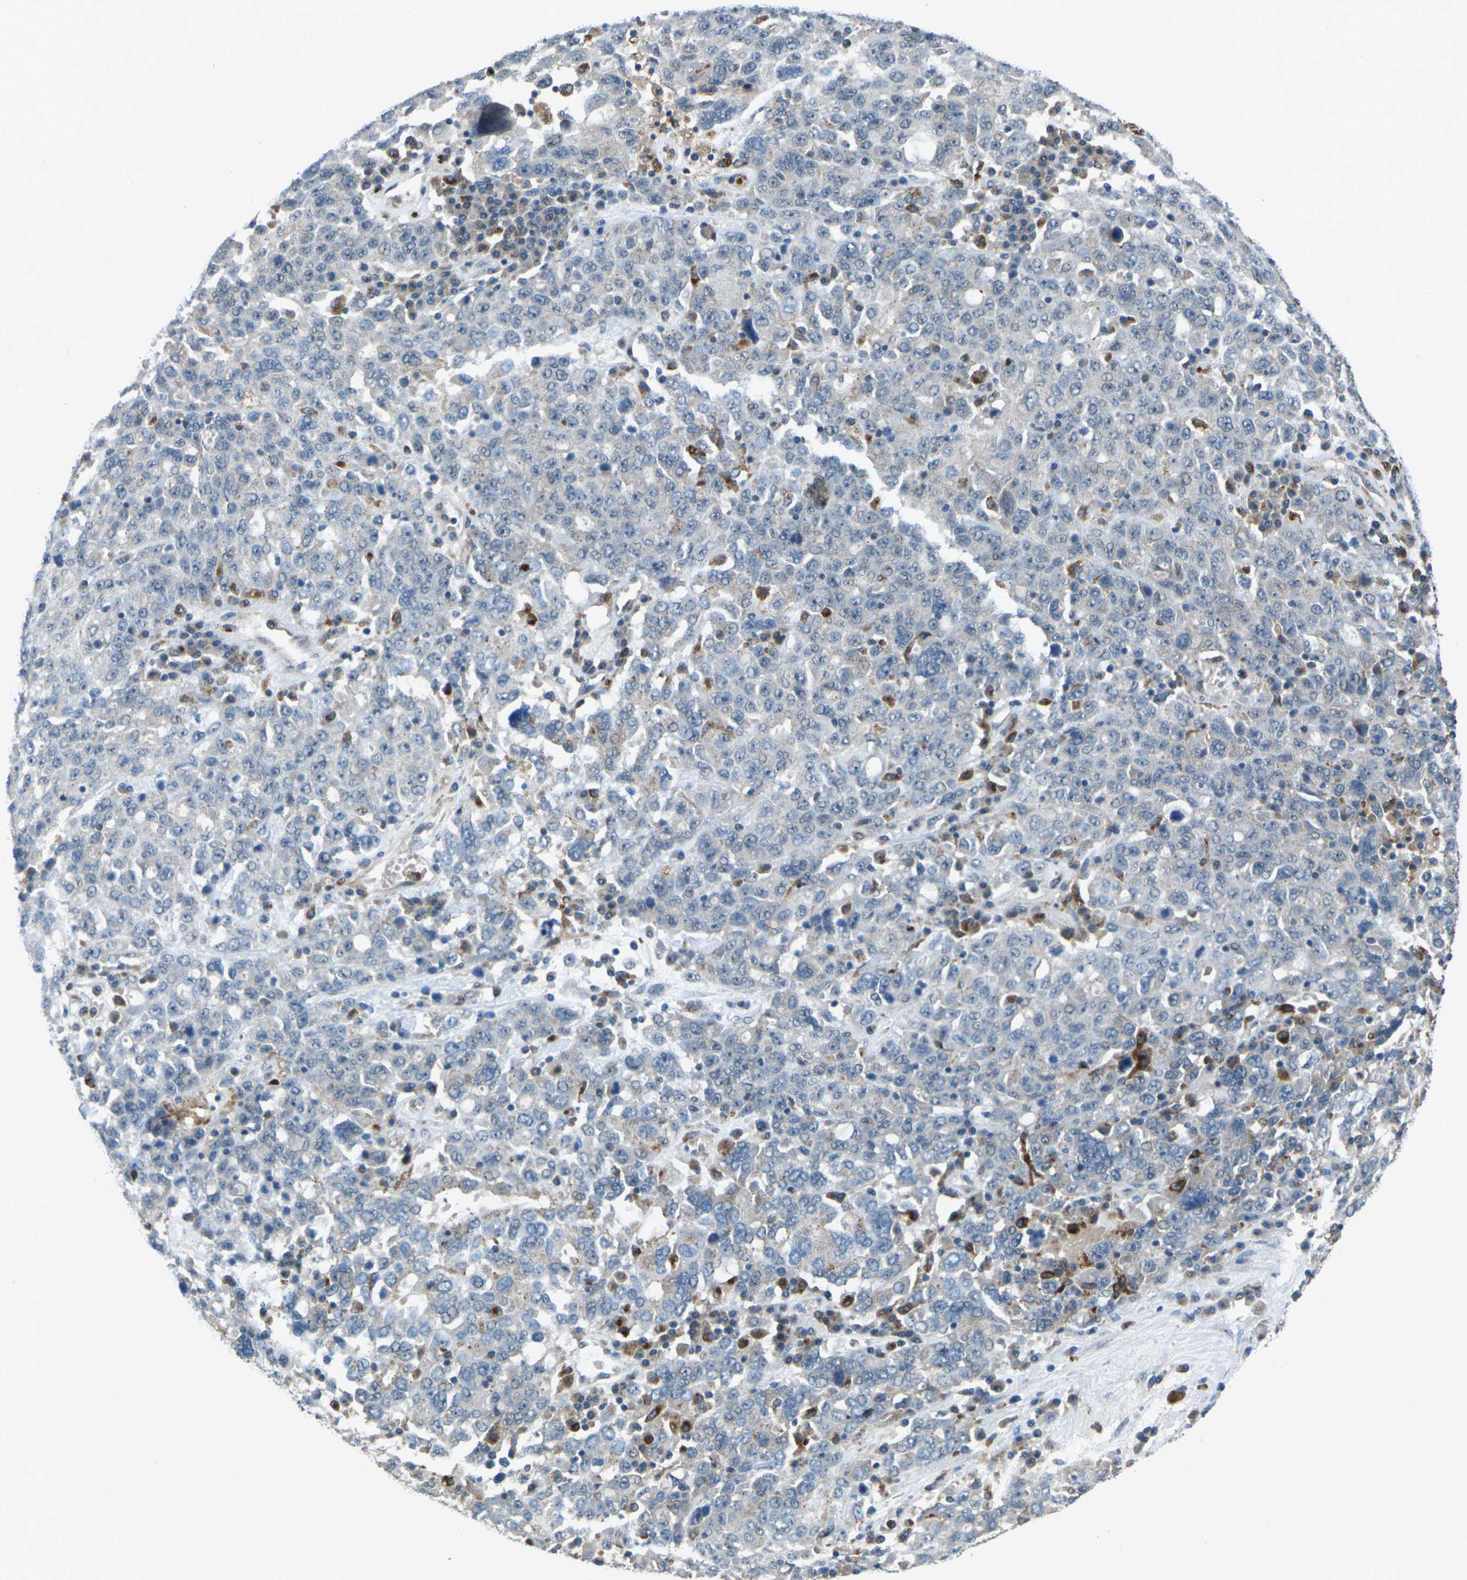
{"staining": {"intensity": "negative", "quantity": "none", "location": "none"}, "tissue": "ovarian cancer", "cell_type": "Tumor cells", "image_type": "cancer", "snomed": [{"axis": "morphology", "description": "Carcinoma, endometroid"}, {"axis": "topography", "description": "Ovary"}], "caption": "Ovarian cancer stained for a protein using immunohistochemistry shows no positivity tumor cells.", "gene": "SLC31A2", "patient": {"sex": "female", "age": 62}}